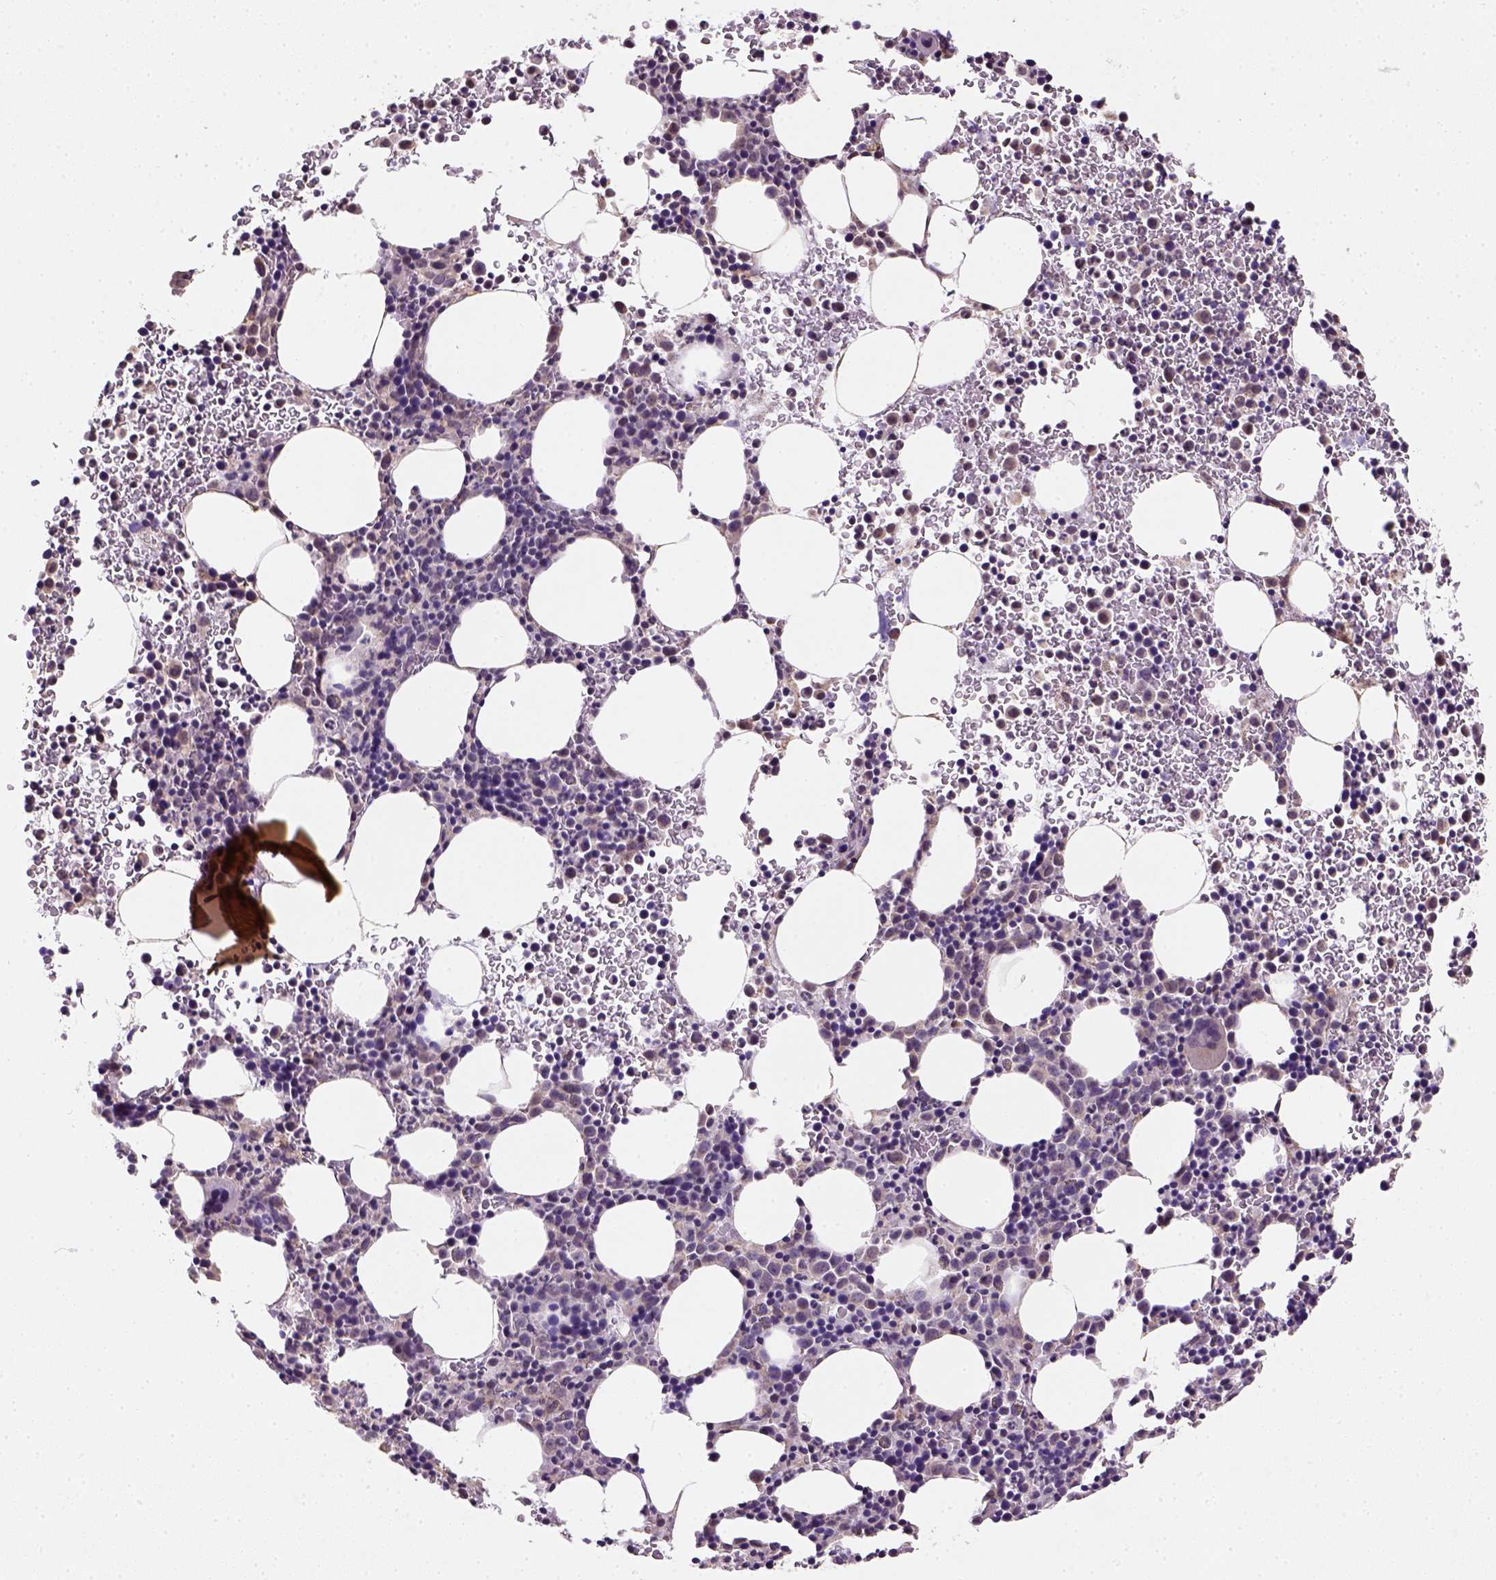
{"staining": {"intensity": "moderate", "quantity": "<25%", "location": "nuclear"}, "tissue": "bone marrow", "cell_type": "Hematopoietic cells", "image_type": "normal", "snomed": [{"axis": "morphology", "description": "Normal tissue, NOS"}, {"axis": "topography", "description": "Bone marrow"}], "caption": "This is a photomicrograph of immunohistochemistry (IHC) staining of unremarkable bone marrow, which shows moderate staining in the nuclear of hematopoietic cells.", "gene": "NUDT10", "patient": {"sex": "male", "age": 58}}